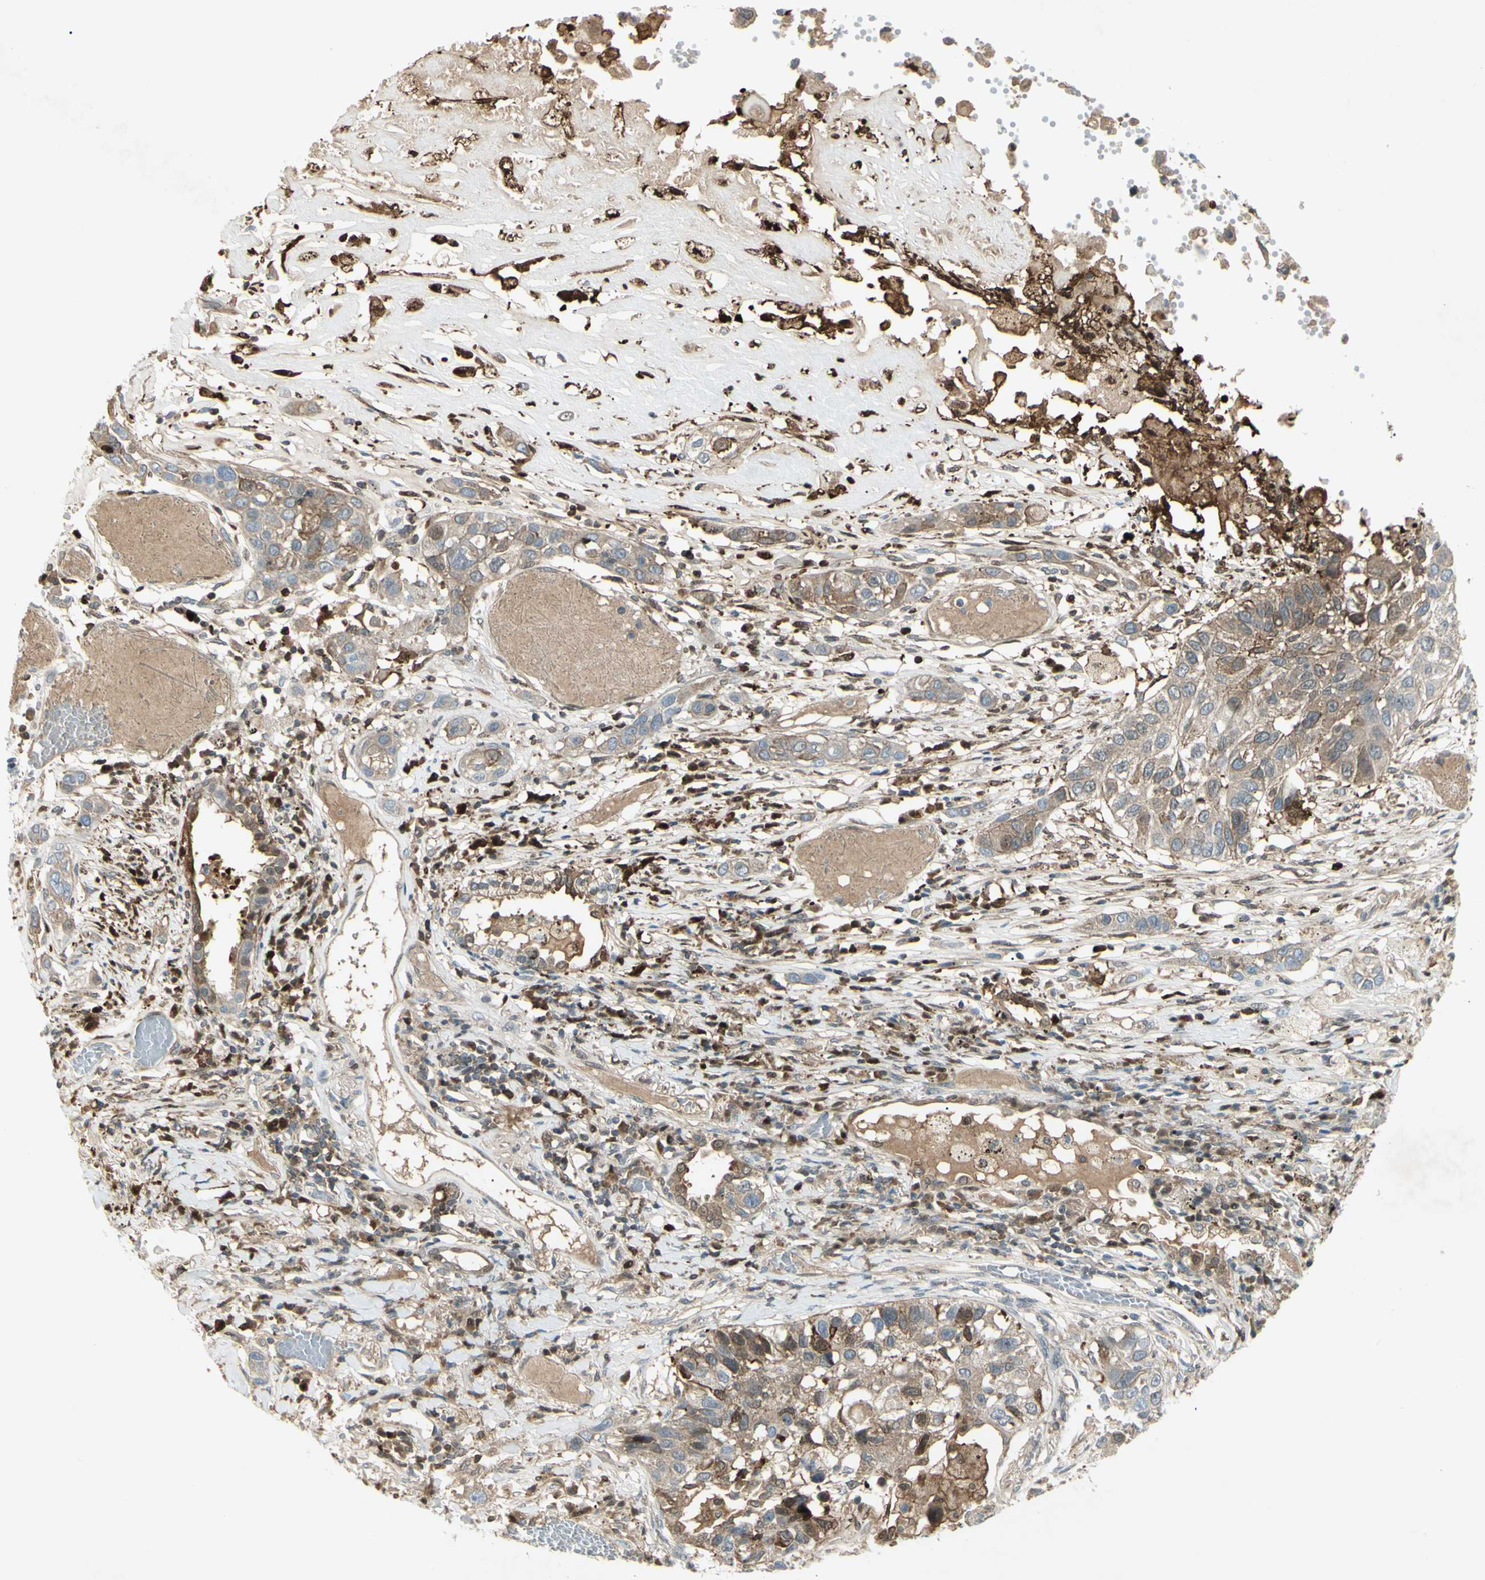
{"staining": {"intensity": "moderate", "quantity": ">75%", "location": "cytoplasmic/membranous"}, "tissue": "lung cancer", "cell_type": "Tumor cells", "image_type": "cancer", "snomed": [{"axis": "morphology", "description": "Squamous cell carcinoma, NOS"}, {"axis": "topography", "description": "Lung"}], "caption": "Lung squamous cell carcinoma was stained to show a protein in brown. There is medium levels of moderate cytoplasmic/membranous staining in about >75% of tumor cells.", "gene": "C1orf159", "patient": {"sex": "male", "age": 71}}